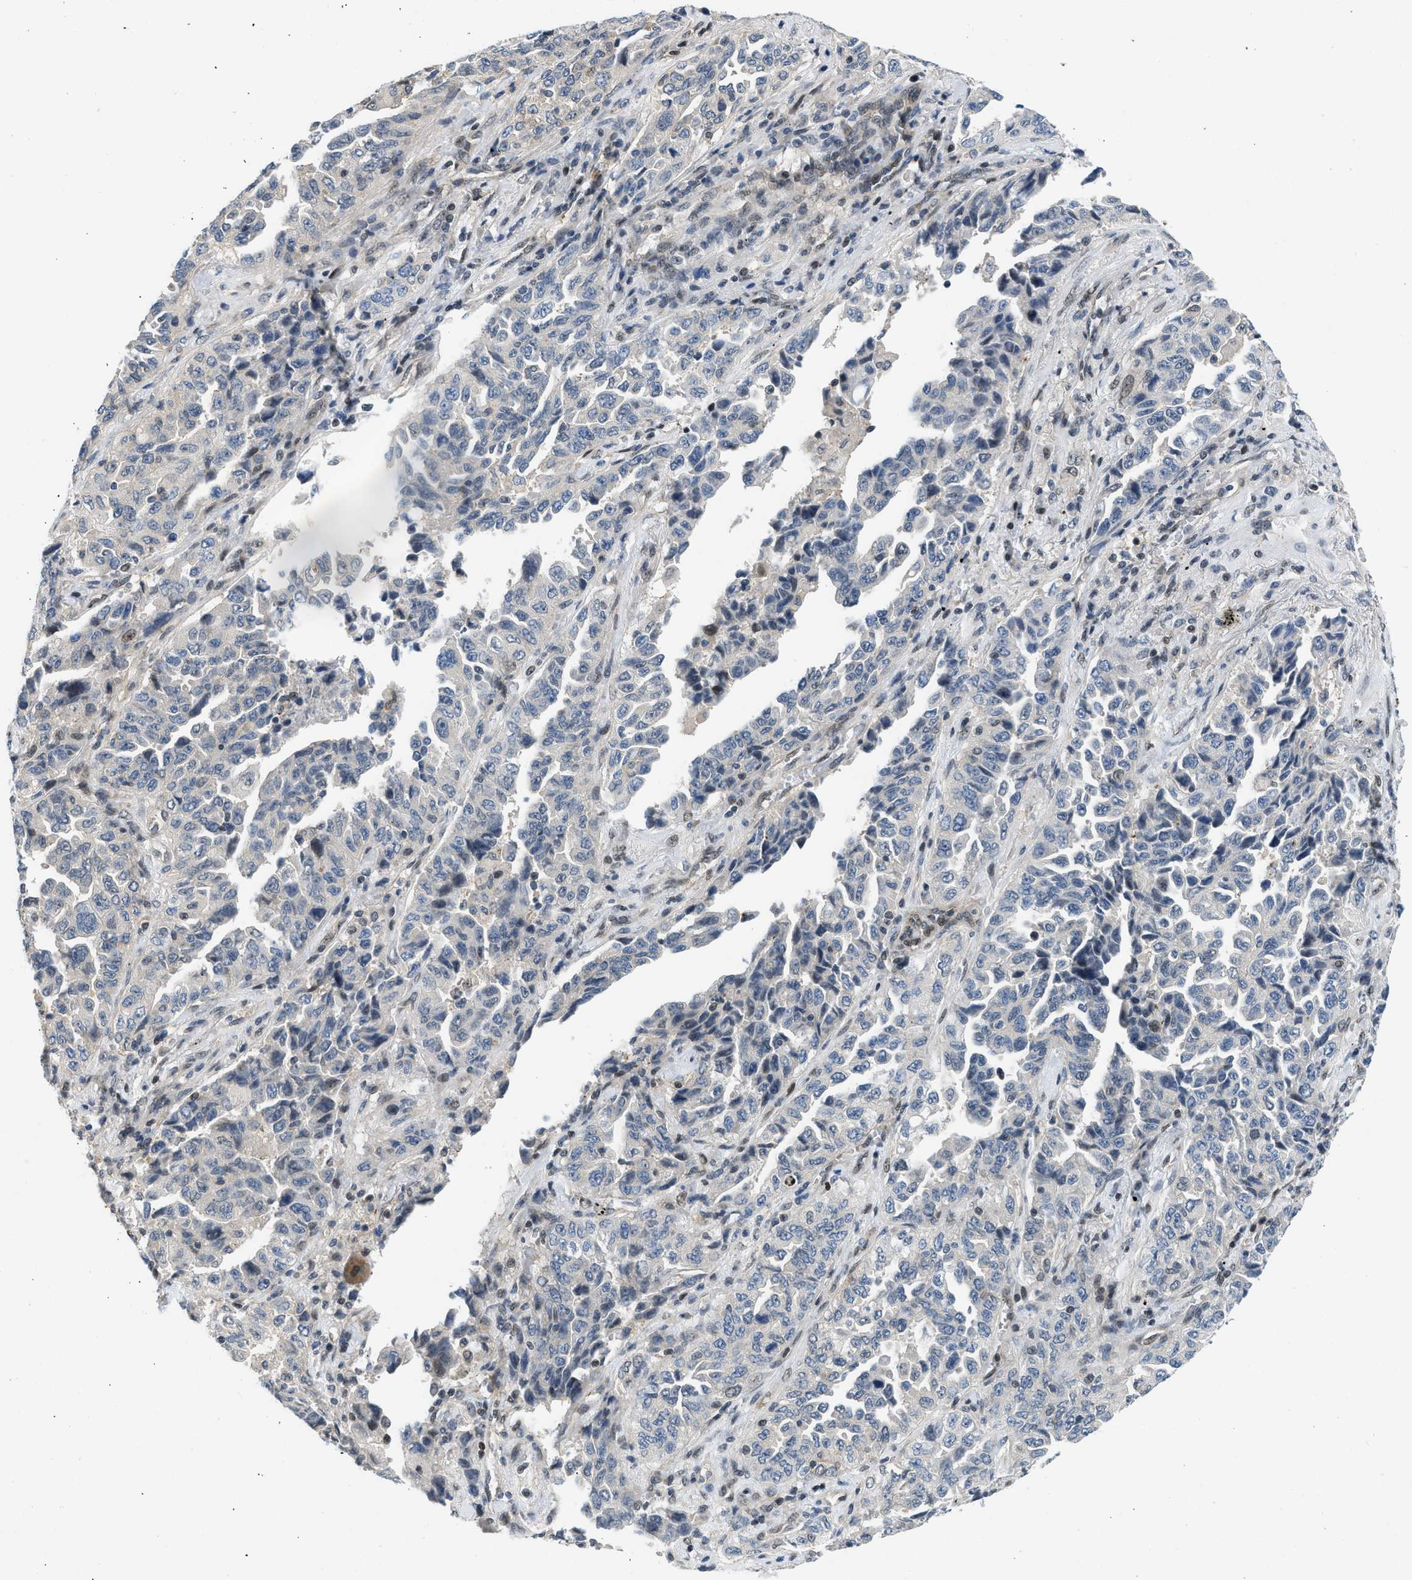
{"staining": {"intensity": "negative", "quantity": "none", "location": "none"}, "tissue": "lung cancer", "cell_type": "Tumor cells", "image_type": "cancer", "snomed": [{"axis": "morphology", "description": "Adenocarcinoma, NOS"}, {"axis": "topography", "description": "Lung"}], "caption": "This is an immunohistochemistry (IHC) histopathology image of human lung adenocarcinoma. There is no expression in tumor cells.", "gene": "OLIG3", "patient": {"sex": "female", "age": 51}}